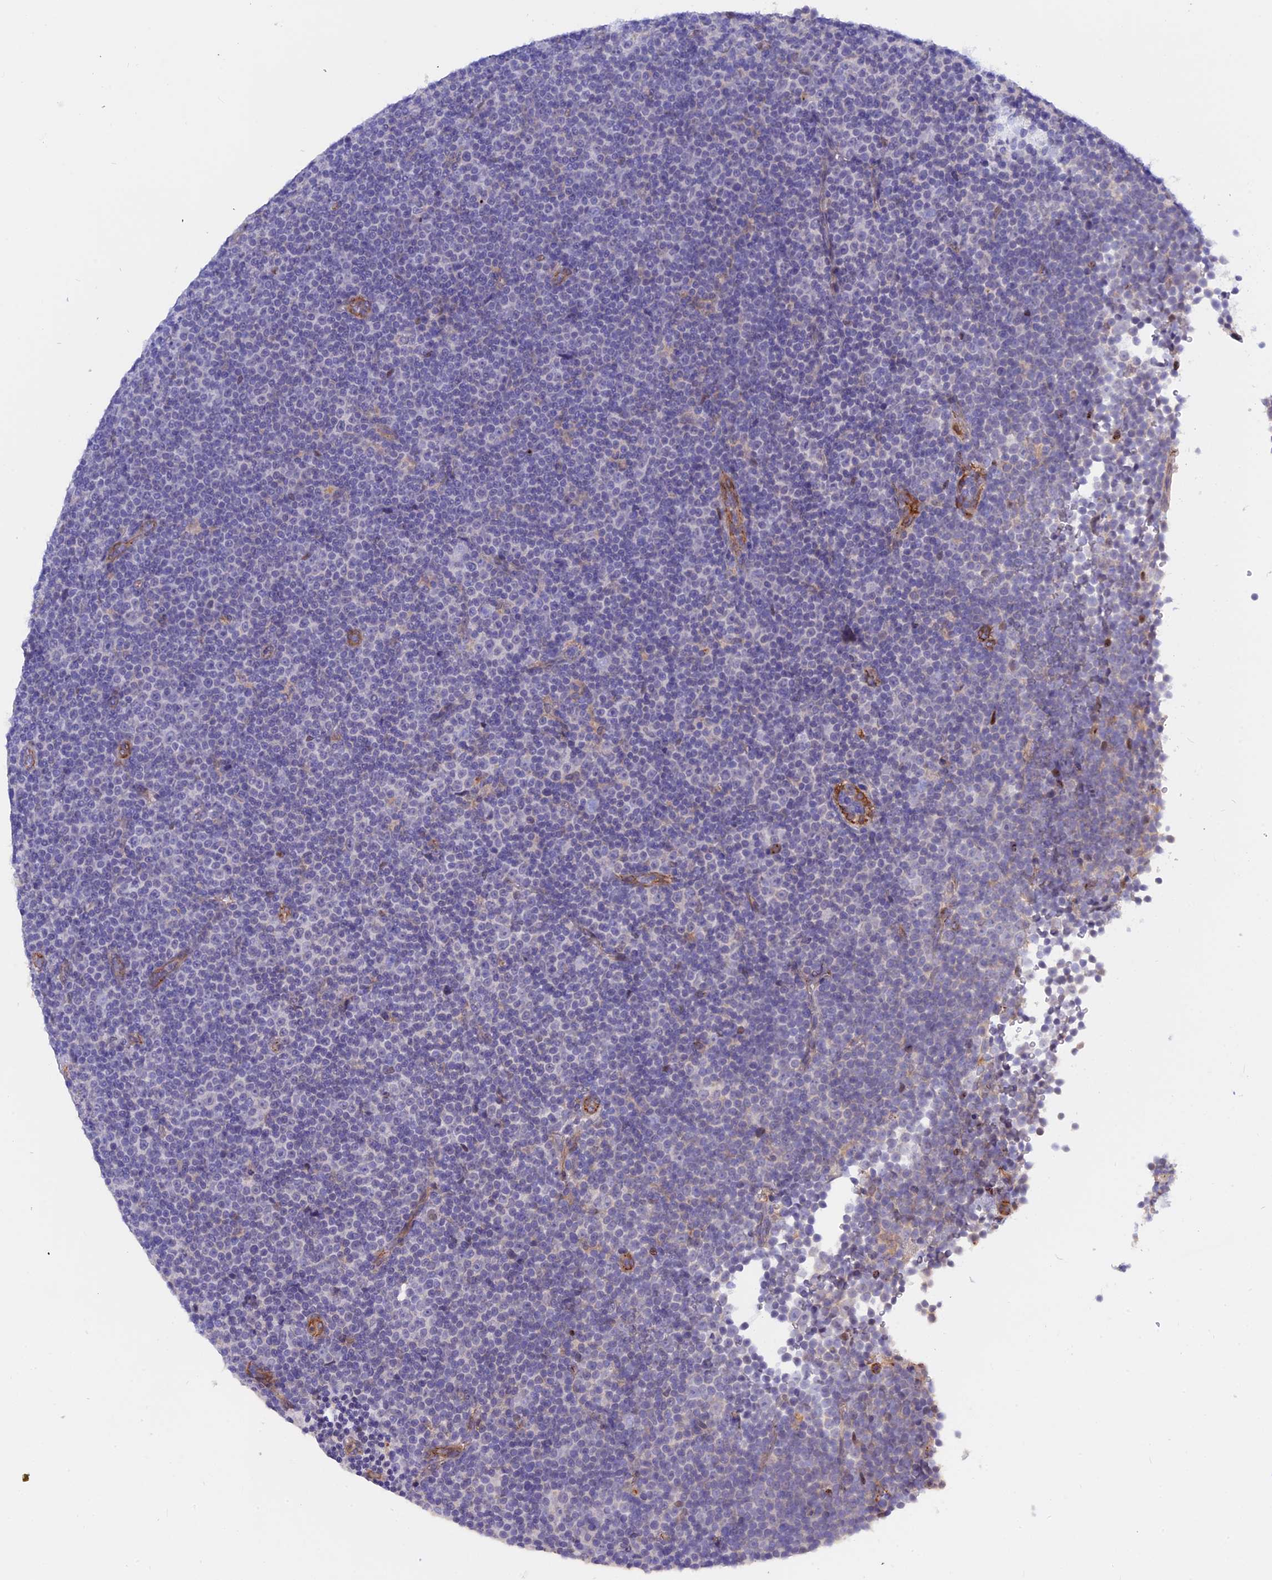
{"staining": {"intensity": "negative", "quantity": "none", "location": "none"}, "tissue": "lymphoma", "cell_type": "Tumor cells", "image_type": "cancer", "snomed": [{"axis": "morphology", "description": "Malignant lymphoma, non-Hodgkin's type, Low grade"}, {"axis": "topography", "description": "Lymph node"}], "caption": "The micrograph displays no significant expression in tumor cells of lymphoma.", "gene": "GK5", "patient": {"sex": "female", "age": 67}}